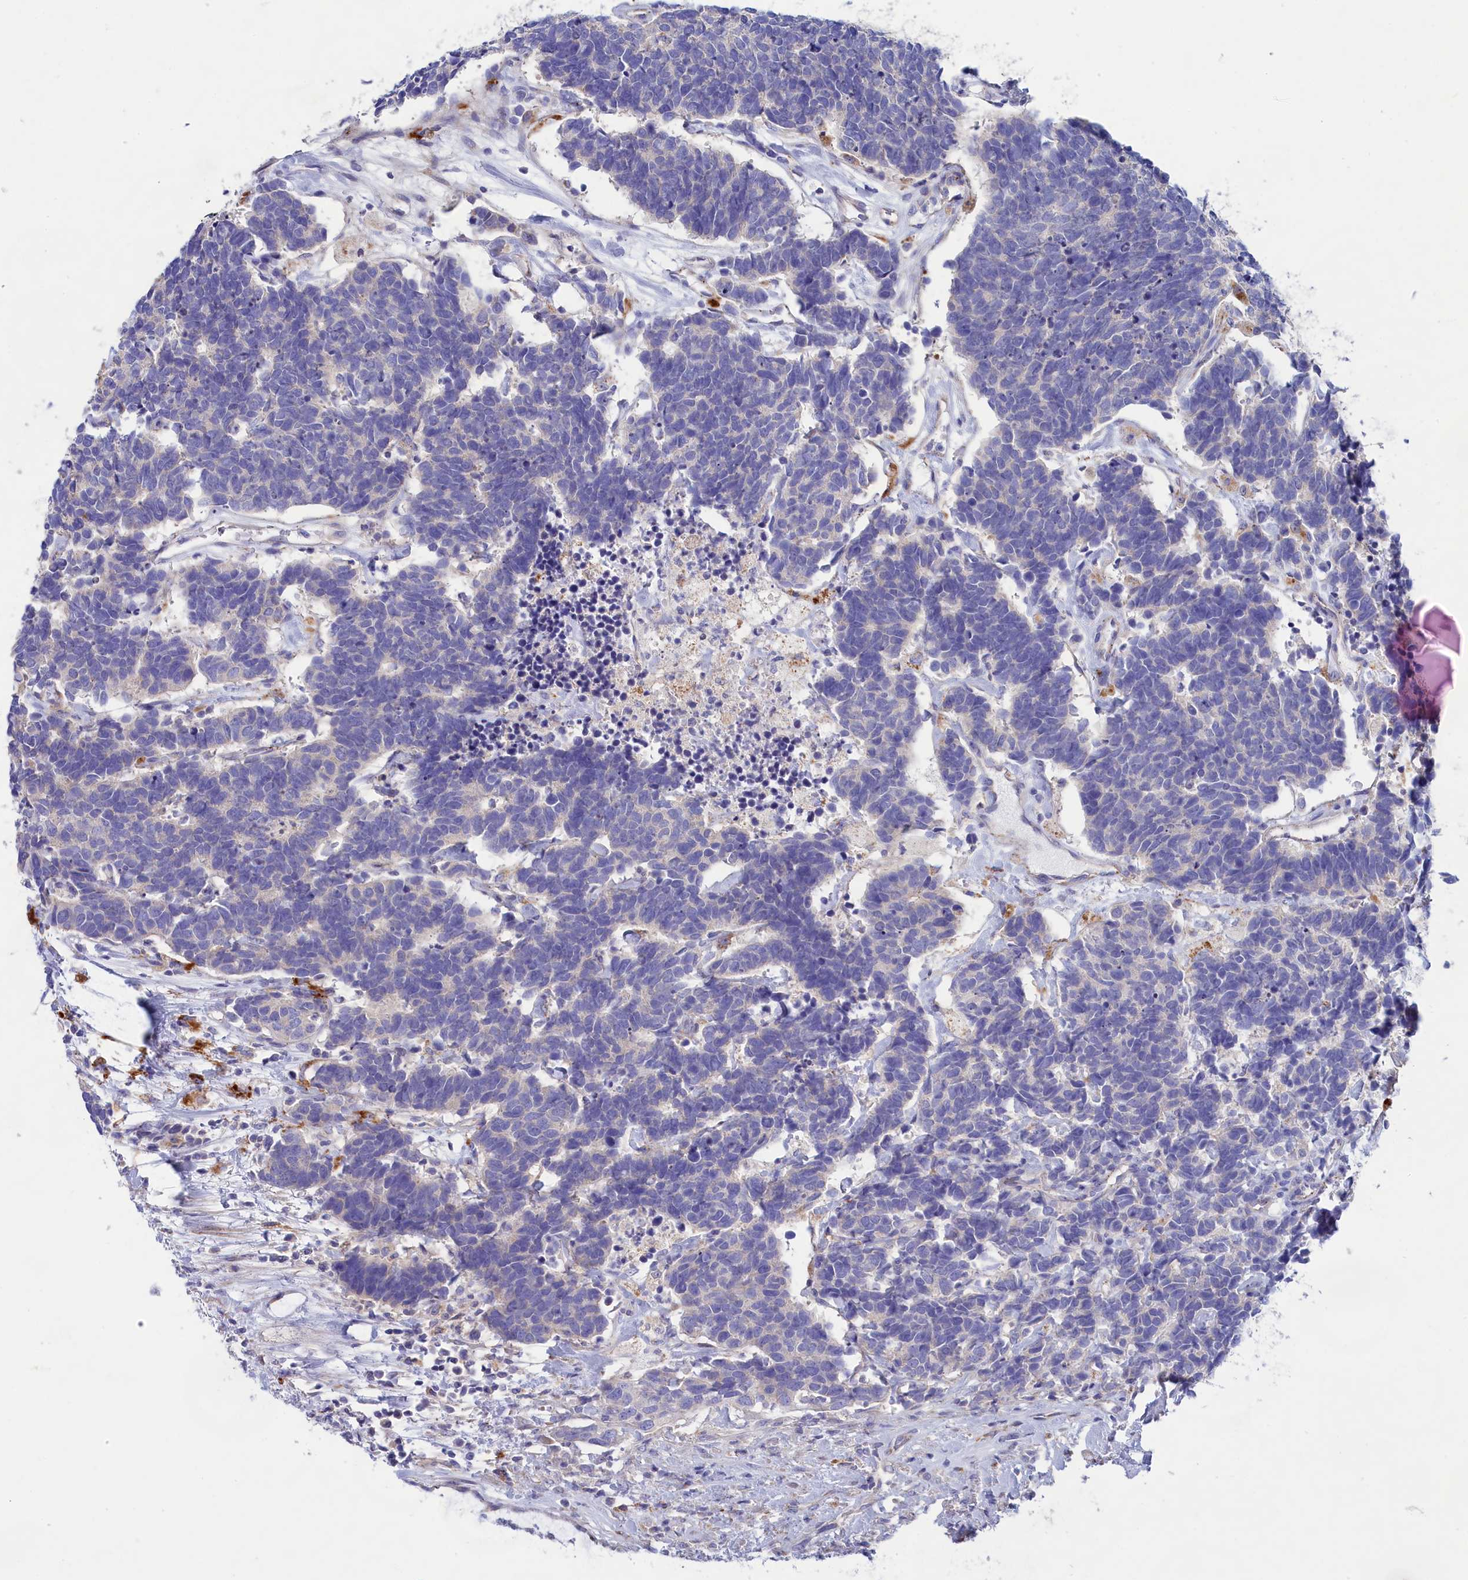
{"staining": {"intensity": "negative", "quantity": "none", "location": "none"}, "tissue": "carcinoid", "cell_type": "Tumor cells", "image_type": "cancer", "snomed": [{"axis": "morphology", "description": "Carcinoma, NOS"}, {"axis": "morphology", "description": "Carcinoid, malignant, NOS"}, {"axis": "topography", "description": "Urinary bladder"}], "caption": "This is an immunohistochemistry (IHC) image of human carcinoma. There is no positivity in tumor cells.", "gene": "WDR6", "patient": {"sex": "male", "age": 57}}